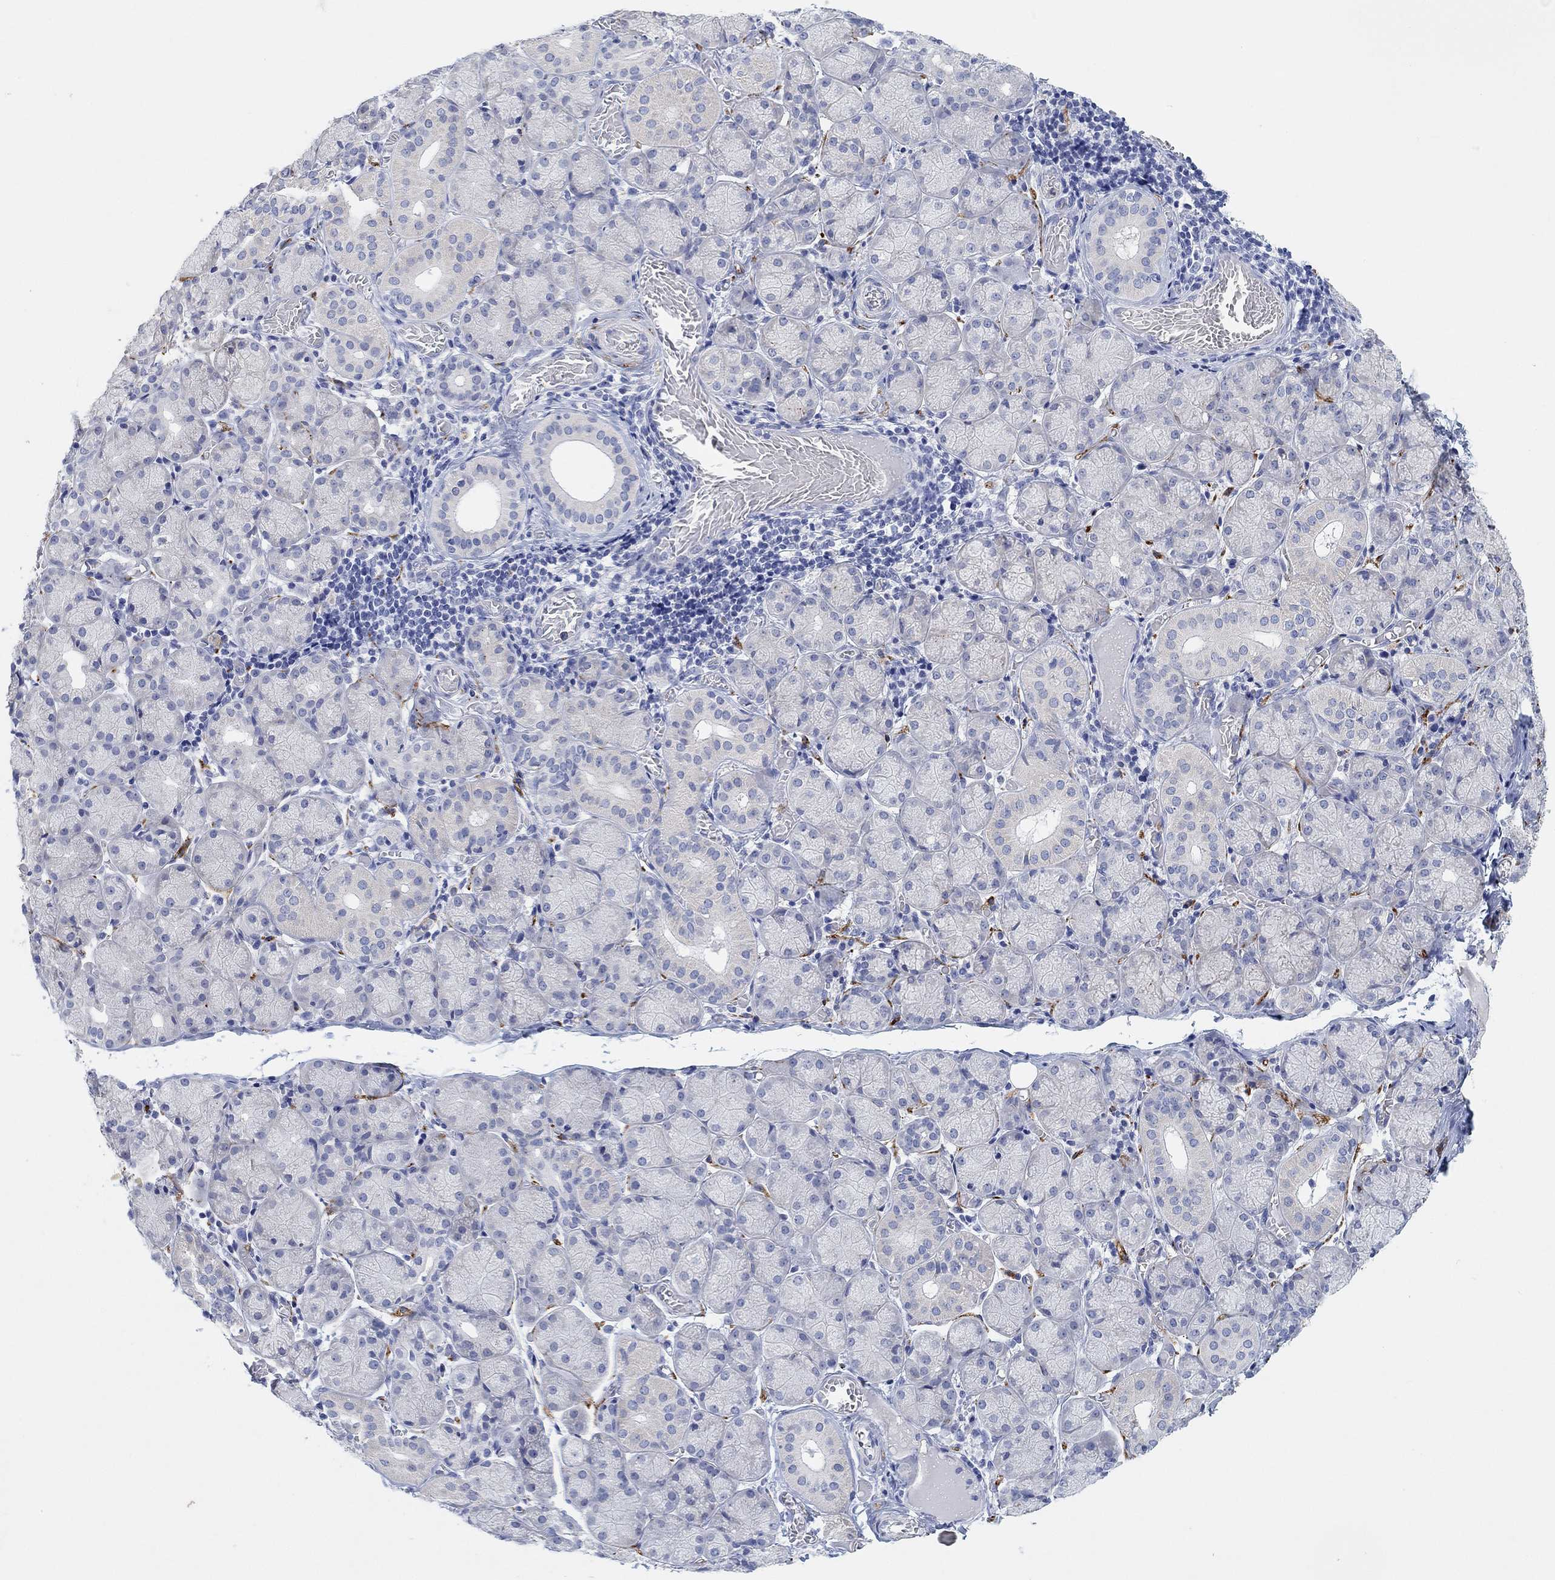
{"staining": {"intensity": "negative", "quantity": "none", "location": "none"}, "tissue": "salivary gland", "cell_type": "Glandular cells", "image_type": "normal", "snomed": [{"axis": "morphology", "description": "Normal tissue, NOS"}, {"axis": "topography", "description": "Salivary gland"}, {"axis": "topography", "description": "Peripheral nerve tissue"}], "caption": "There is no significant expression in glandular cells of salivary gland. (DAB (3,3'-diaminobenzidine) IHC visualized using brightfield microscopy, high magnification).", "gene": "VAT1L", "patient": {"sex": "female", "age": 24}}